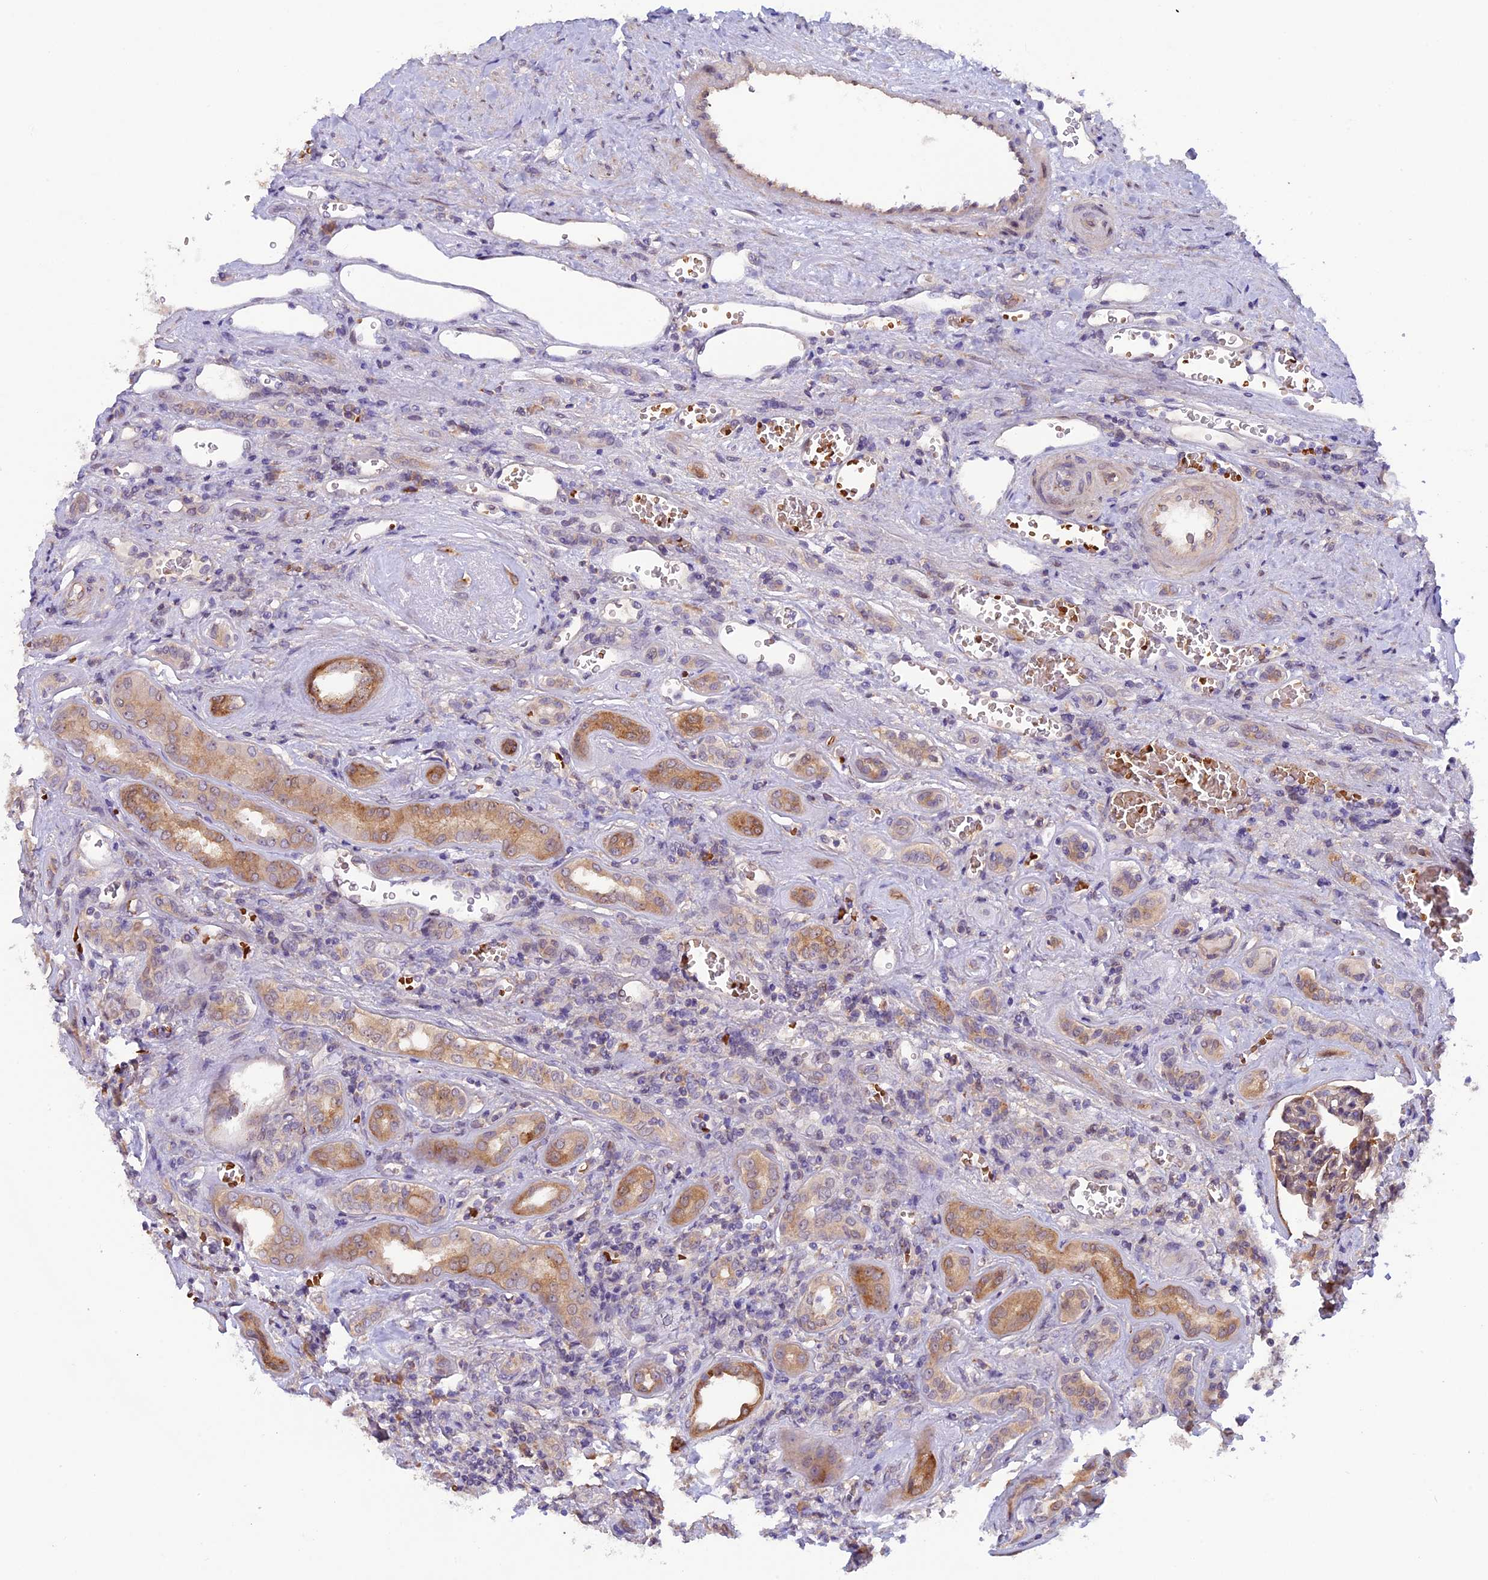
{"staining": {"intensity": "weak", "quantity": "25%-75%", "location": "cytoplasmic/membranous"}, "tissue": "kidney", "cell_type": "Cells in glomeruli", "image_type": "normal", "snomed": [{"axis": "morphology", "description": "Normal tissue, NOS"}, {"axis": "morphology", "description": "Adenocarcinoma, NOS"}, {"axis": "topography", "description": "Kidney"}], "caption": "Immunohistochemistry (IHC) of benign kidney shows low levels of weak cytoplasmic/membranous positivity in about 25%-75% of cells in glomeruli.", "gene": "CCDC9B", "patient": {"sex": "female", "age": 68}}